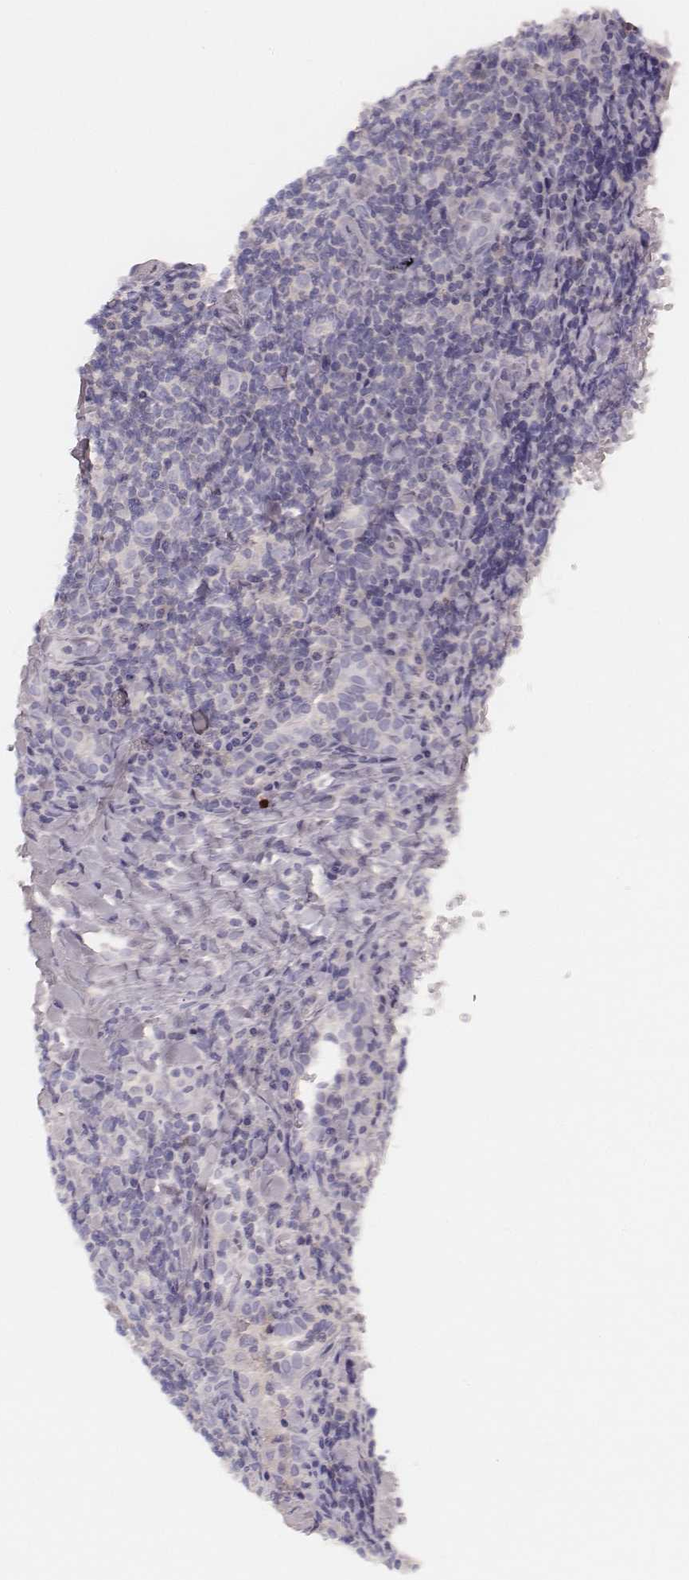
{"staining": {"intensity": "negative", "quantity": "none", "location": "none"}, "tissue": "lymphoma", "cell_type": "Tumor cells", "image_type": "cancer", "snomed": [{"axis": "morphology", "description": "Hodgkin's disease, NOS"}, {"axis": "topography", "description": "Lung"}], "caption": "A micrograph of Hodgkin's disease stained for a protein shows no brown staining in tumor cells. The staining is performed using DAB (3,3'-diaminobenzidine) brown chromogen with nuclei counter-stained in using hematoxylin.", "gene": "MSX1", "patient": {"sex": "male", "age": 17}}